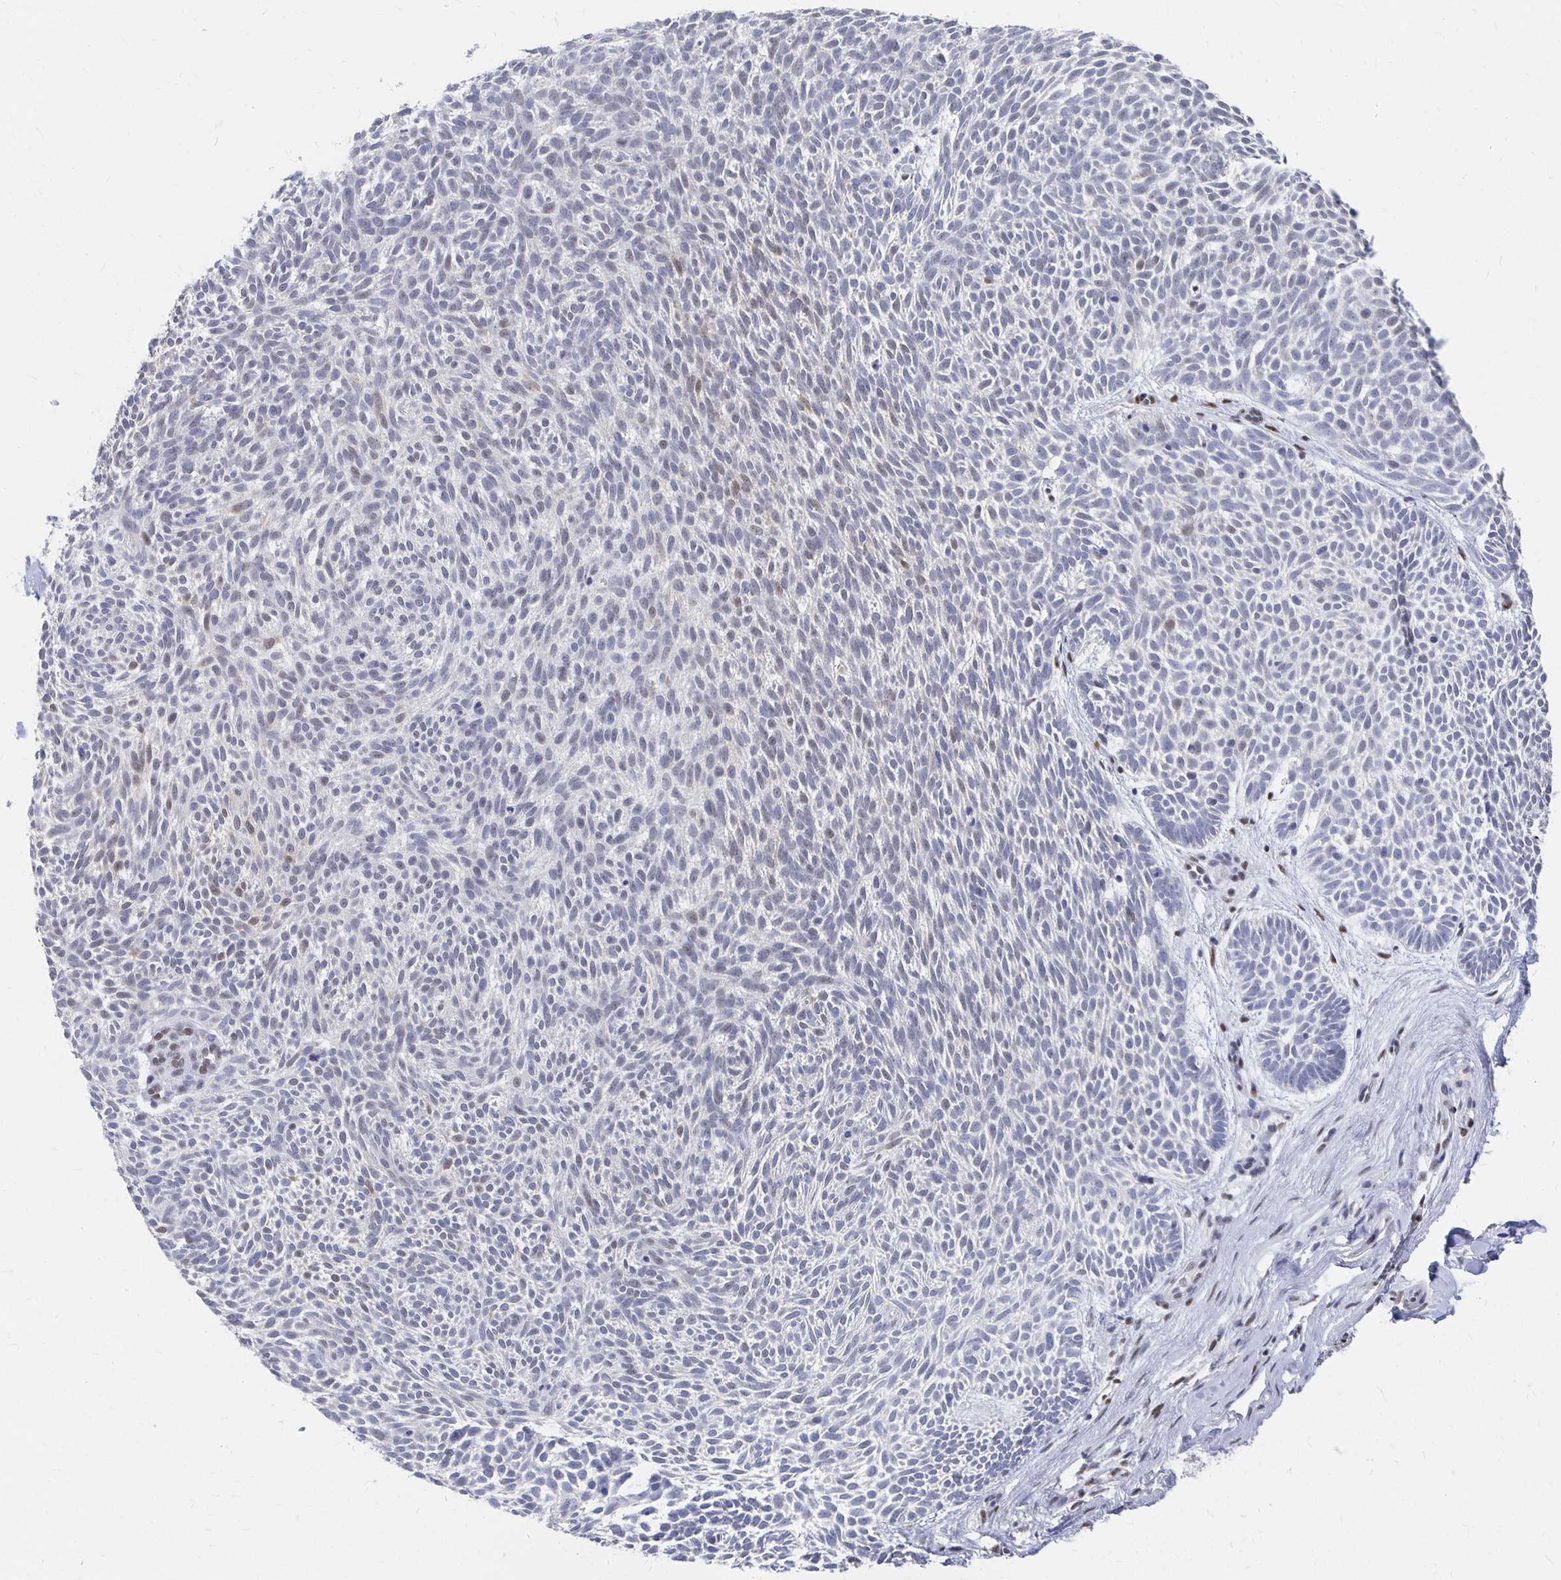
{"staining": {"intensity": "weak", "quantity": "<25%", "location": "nuclear"}, "tissue": "skin cancer", "cell_type": "Tumor cells", "image_type": "cancer", "snomed": [{"axis": "morphology", "description": "Basal cell carcinoma"}, {"axis": "topography", "description": "Skin"}], "caption": "The photomicrograph displays no staining of tumor cells in skin cancer. Brightfield microscopy of immunohistochemistry (IHC) stained with DAB (3,3'-diaminobenzidine) (brown) and hematoxylin (blue), captured at high magnification.", "gene": "CLIC3", "patient": {"sex": "male", "age": 89}}